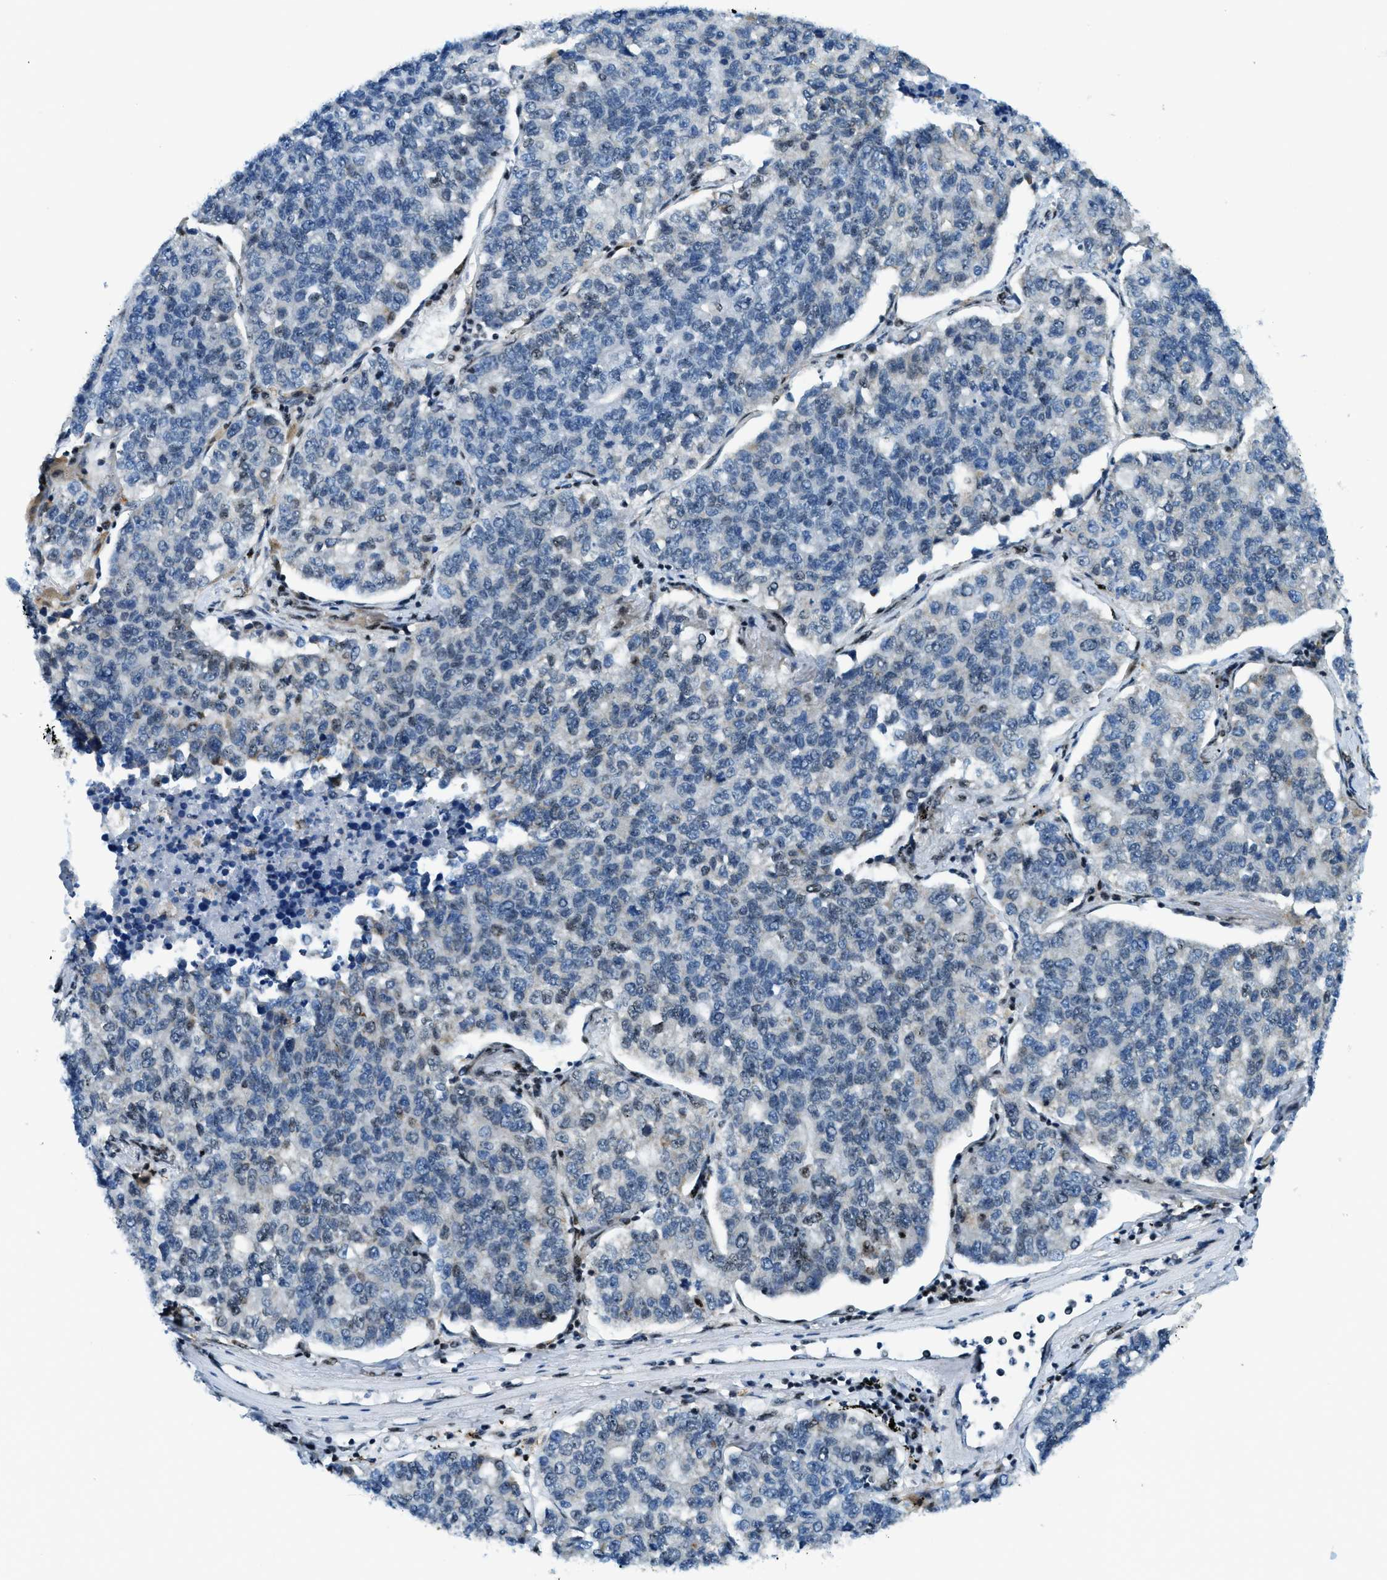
{"staining": {"intensity": "negative", "quantity": "none", "location": "none"}, "tissue": "lung cancer", "cell_type": "Tumor cells", "image_type": "cancer", "snomed": [{"axis": "morphology", "description": "Adenocarcinoma, NOS"}, {"axis": "topography", "description": "Lung"}], "caption": "High magnification brightfield microscopy of lung cancer stained with DAB (brown) and counterstained with hematoxylin (blue): tumor cells show no significant expression.", "gene": "SP100", "patient": {"sex": "male", "age": 49}}